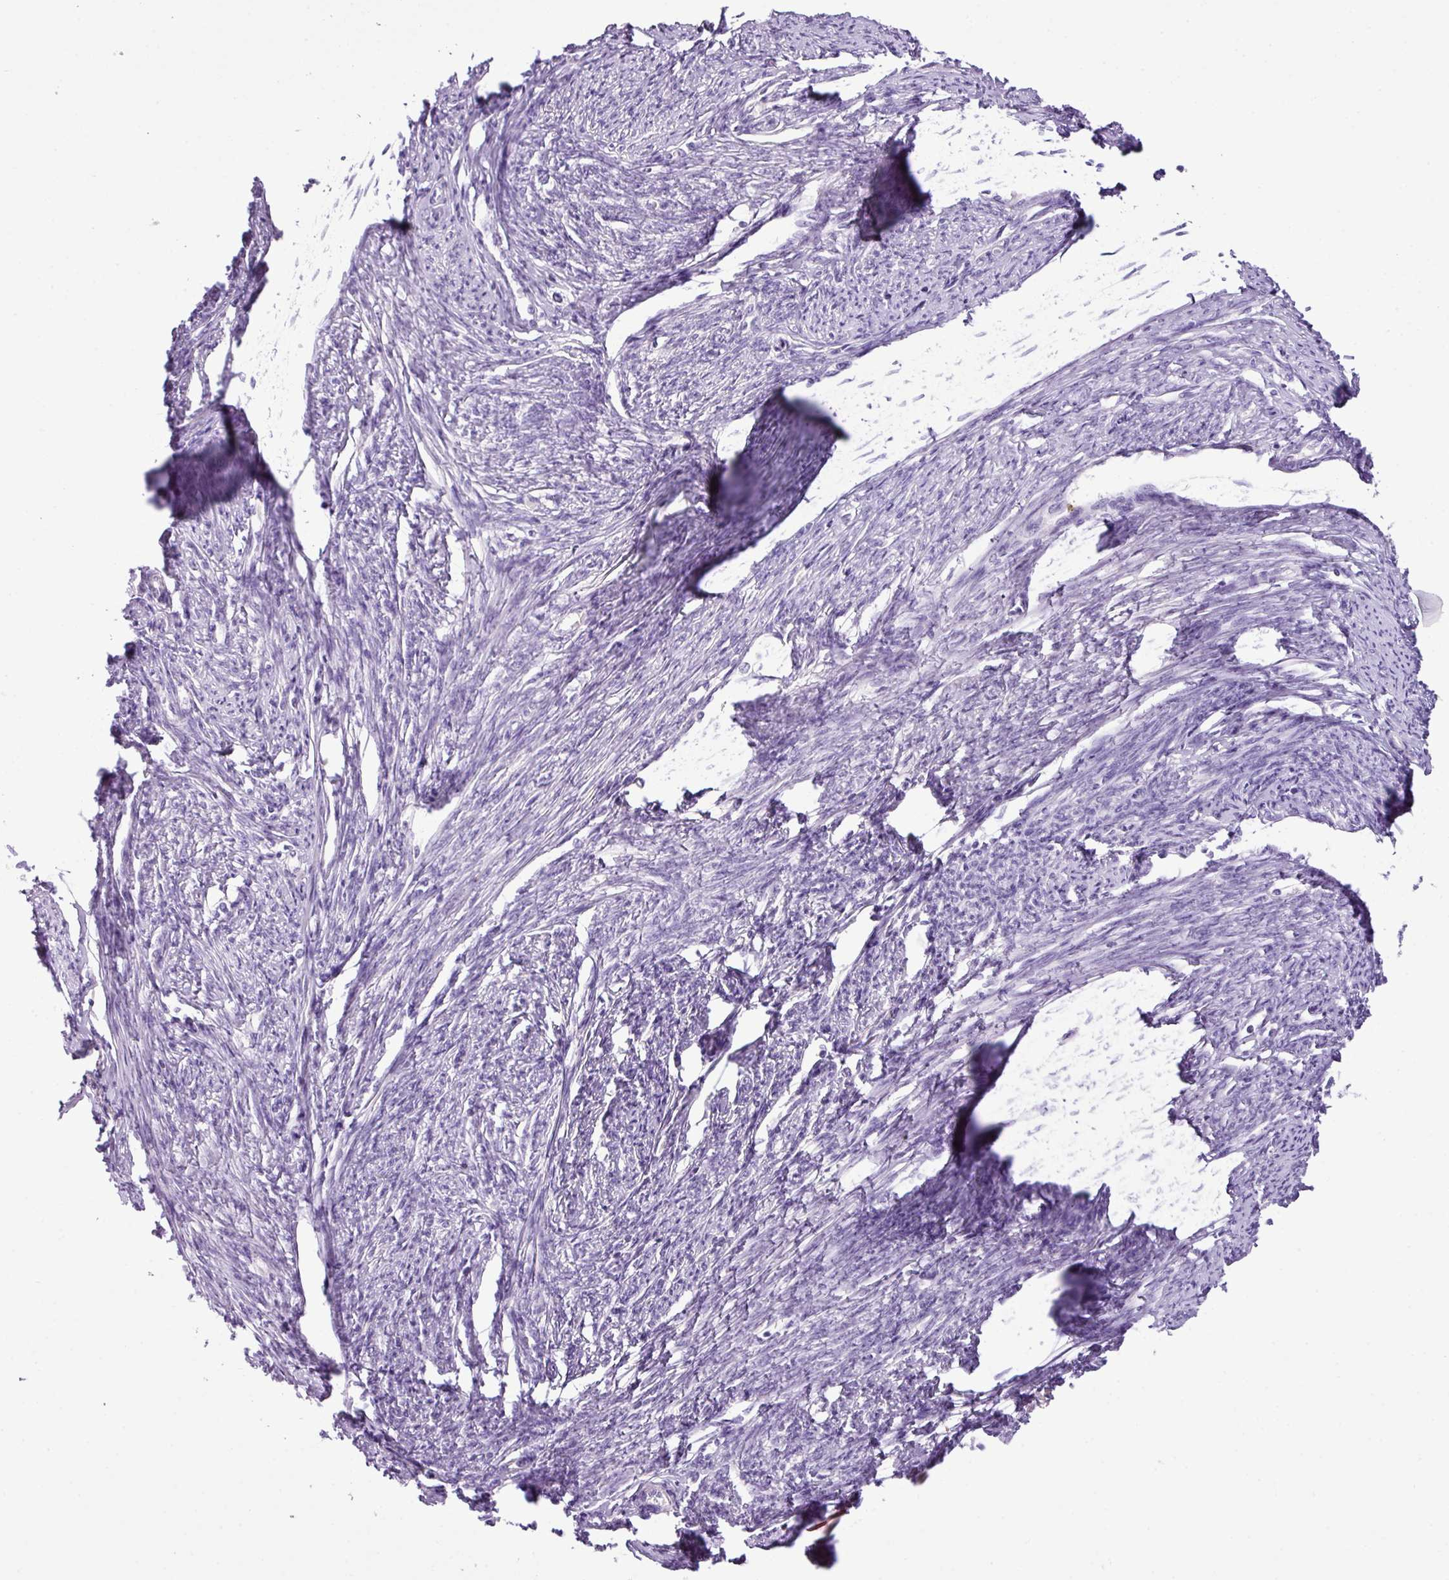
{"staining": {"intensity": "negative", "quantity": "none", "location": "none"}, "tissue": "smooth muscle", "cell_type": "Smooth muscle cells", "image_type": "normal", "snomed": [{"axis": "morphology", "description": "Normal tissue, NOS"}, {"axis": "topography", "description": "Smooth muscle"}, {"axis": "topography", "description": "Uterus"}], "caption": "Histopathology image shows no protein staining in smooth muscle cells of benign smooth muscle.", "gene": "HTR3E", "patient": {"sex": "female", "age": 59}}